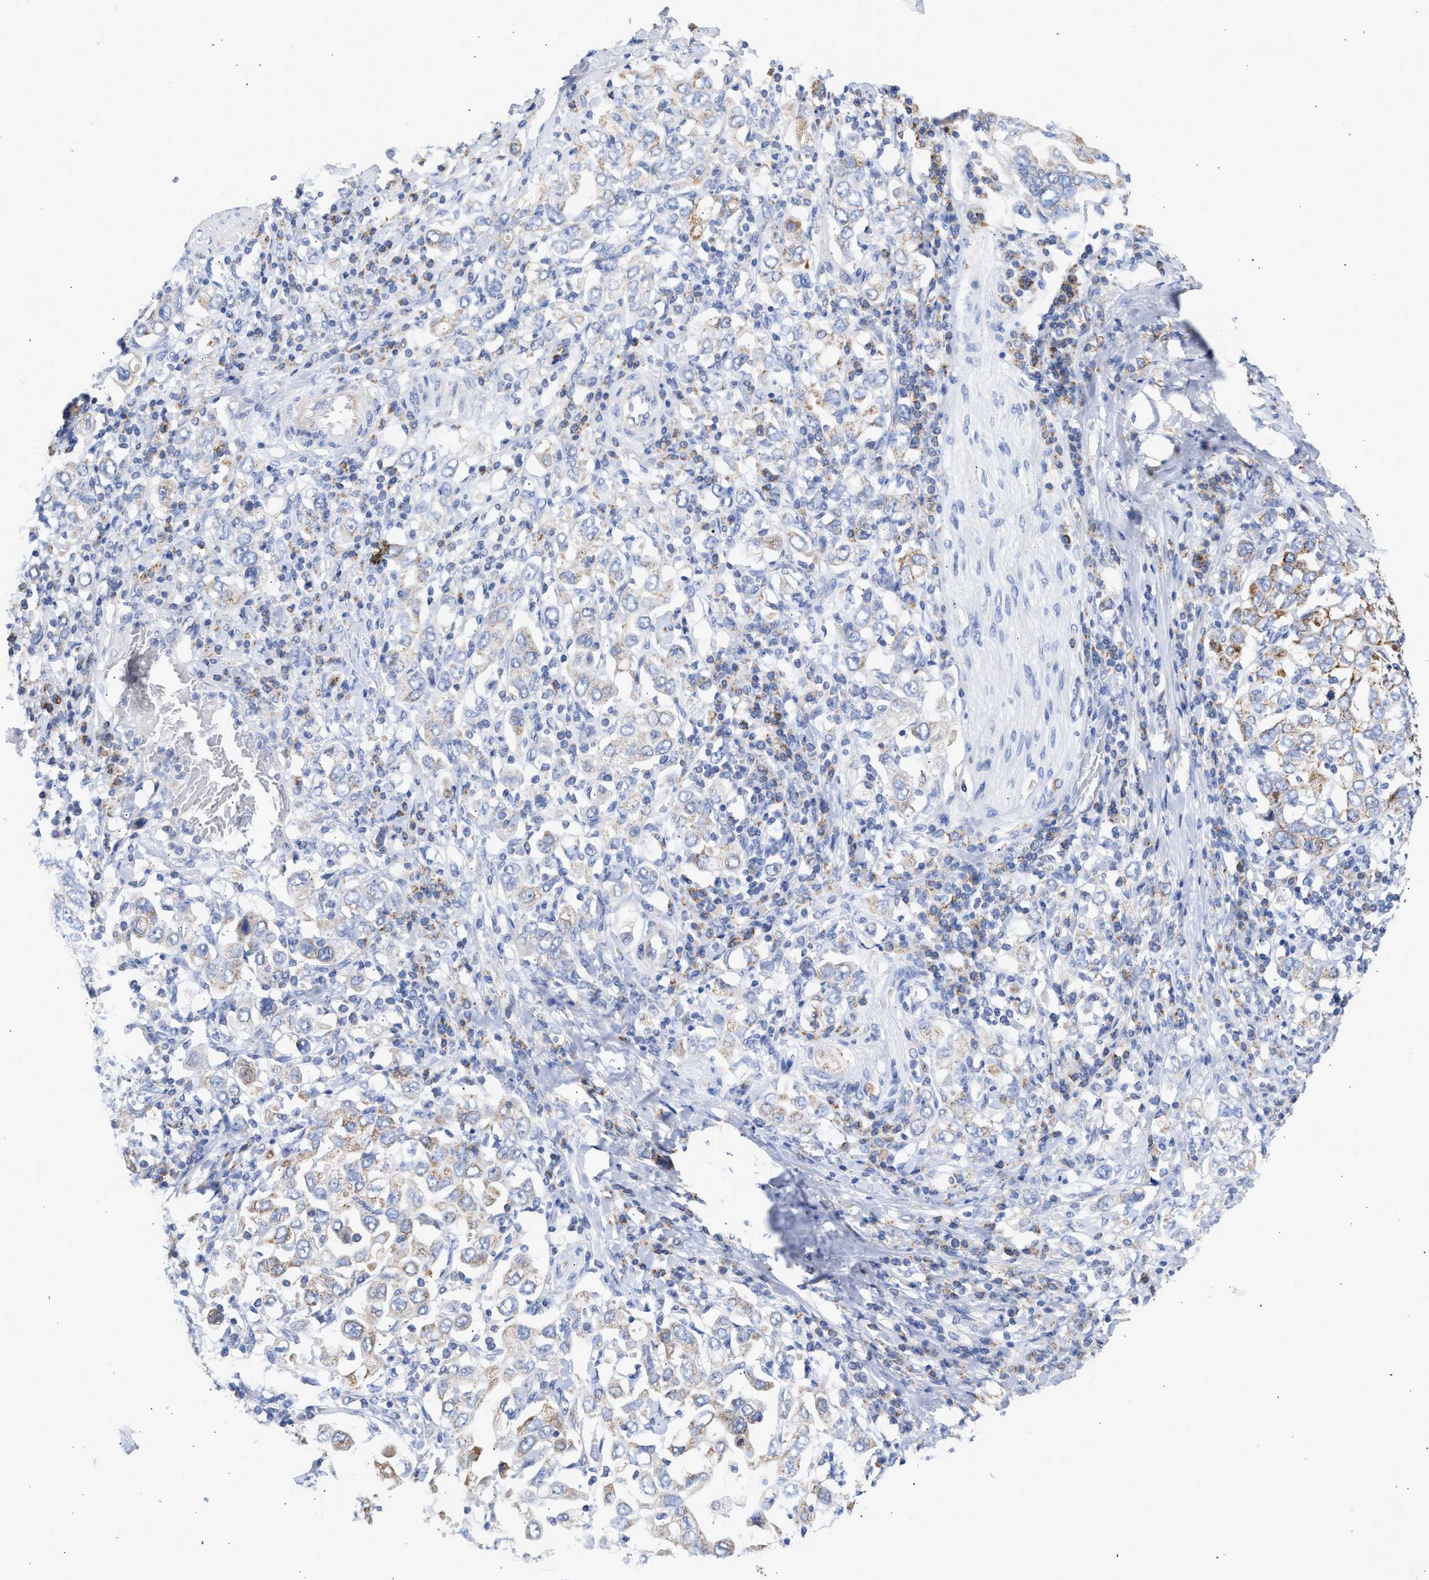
{"staining": {"intensity": "moderate", "quantity": "<25%", "location": "cytoplasmic/membranous"}, "tissue": "stomach cancer", "cell_type": "Tumor cells", "image_type": "cancer", "snomed": [{"axis": "morphology", "description": "Adenocarcinoma, NOS"}, {"axis": "topography", "description": "Stomach, upper"}], "caption": "Immunohistochemical staining of human stomach cancer (adenocarcinoma) reveals moderate cytoplasmic/membranous protein staining in about <25% of tumor cells. The protein of interest is stained brown, and the nuclei are stained in blue (DAB (3,3'-diaminobenzidine) IHC with brightfield microscopy, high magnification).", "gene": "ACOT13", "patient": {"sex": "male", "age": 62}}